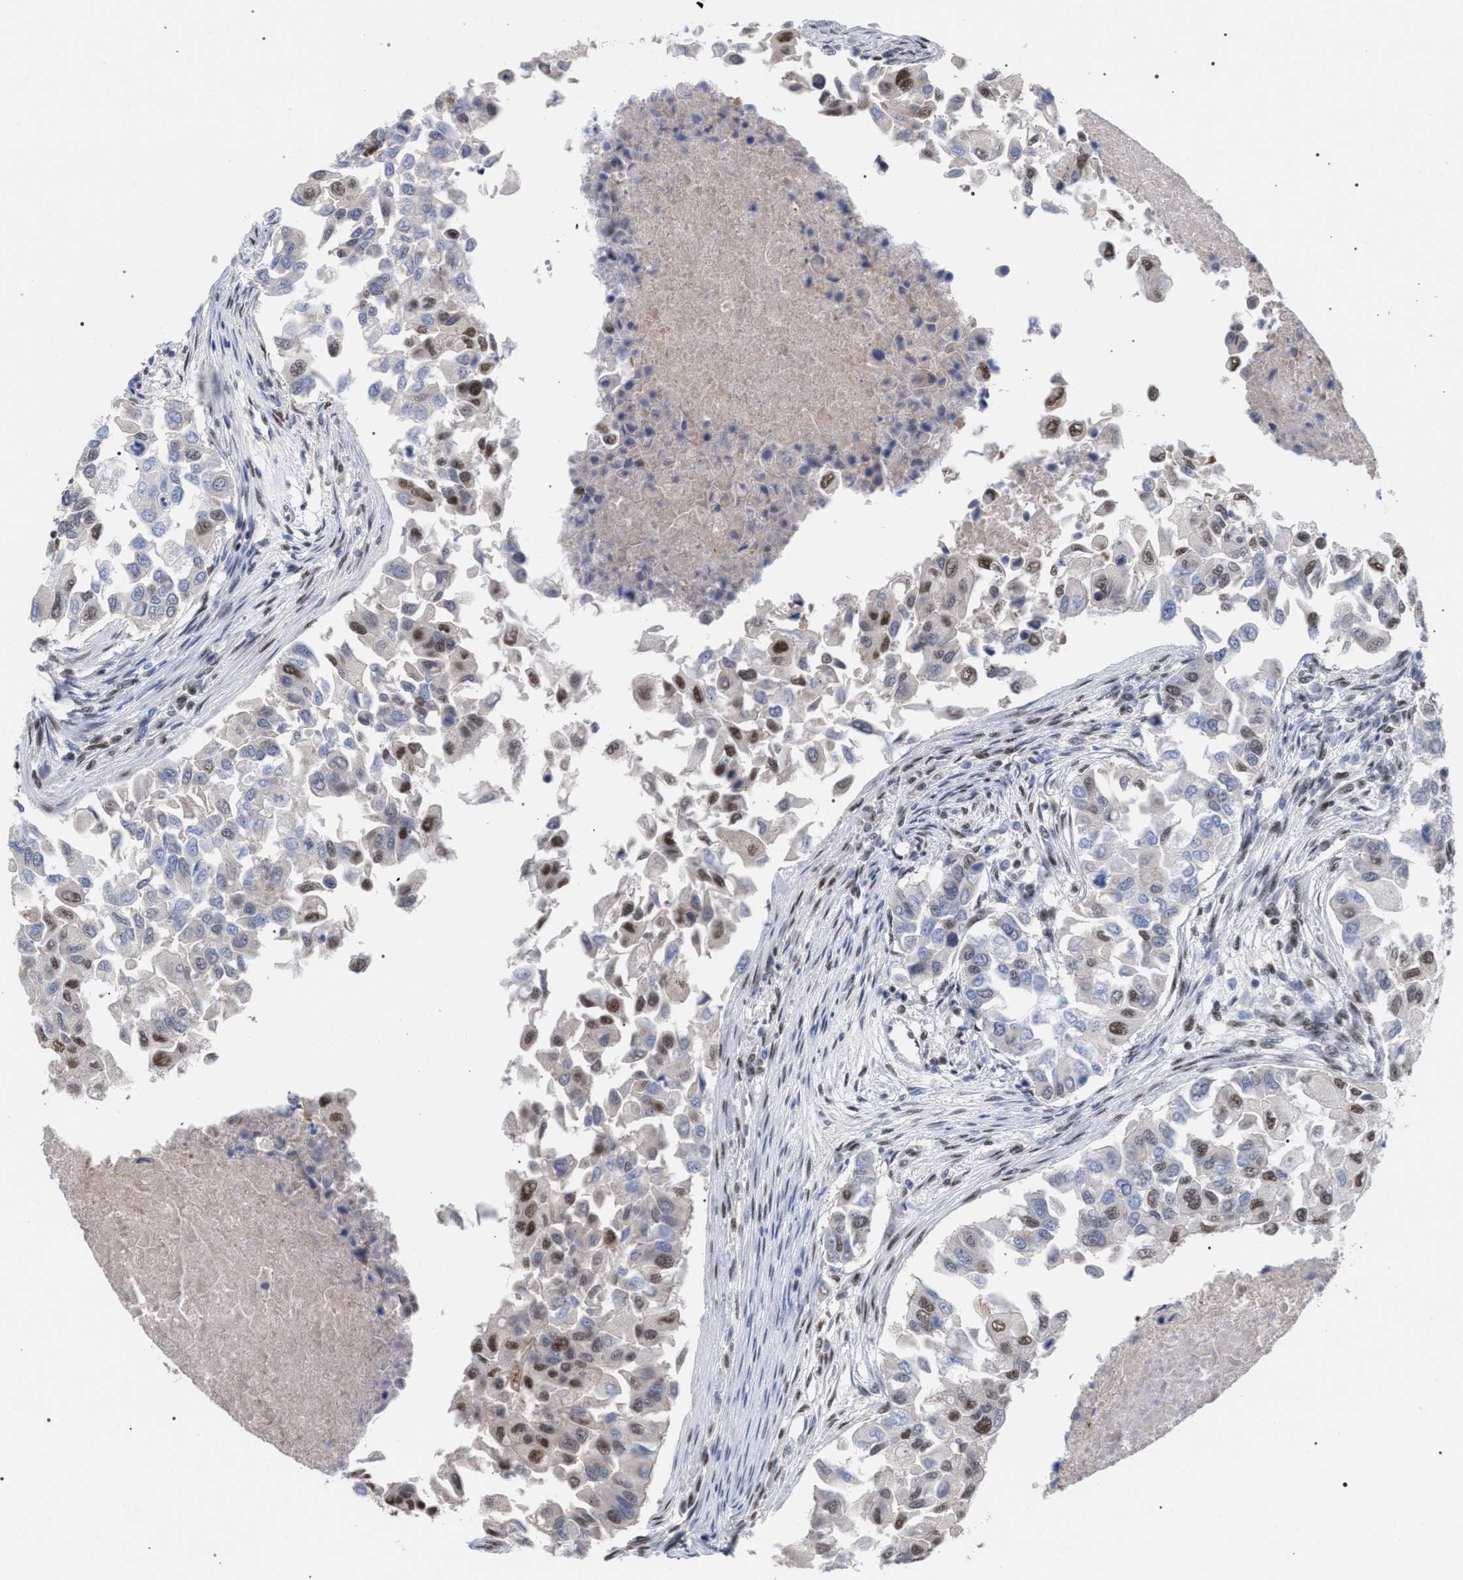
{"staining": {"intensity": "moderate", "quantity": "25%-75%", "location": "nuclear"}, "tissue": "breast cancer", "cell_type": "Tumor cells", "image_type": "cancer", "snomed": [{"axis": "morphology", "description": "Normal tissue, NOS"}, {"axis": "morphology", "description": "Duct carcinoma"}, {"axis": "topography", "description": "Breast"}], "caption": "Protein staining of invasive ductal carcinoma (breast) tissue exhibits moderate nuclear expression in approximately 25%-75% of tumor cells.", "gene": "SCAF4", "patient": {"sex": "female", "age": 49}}